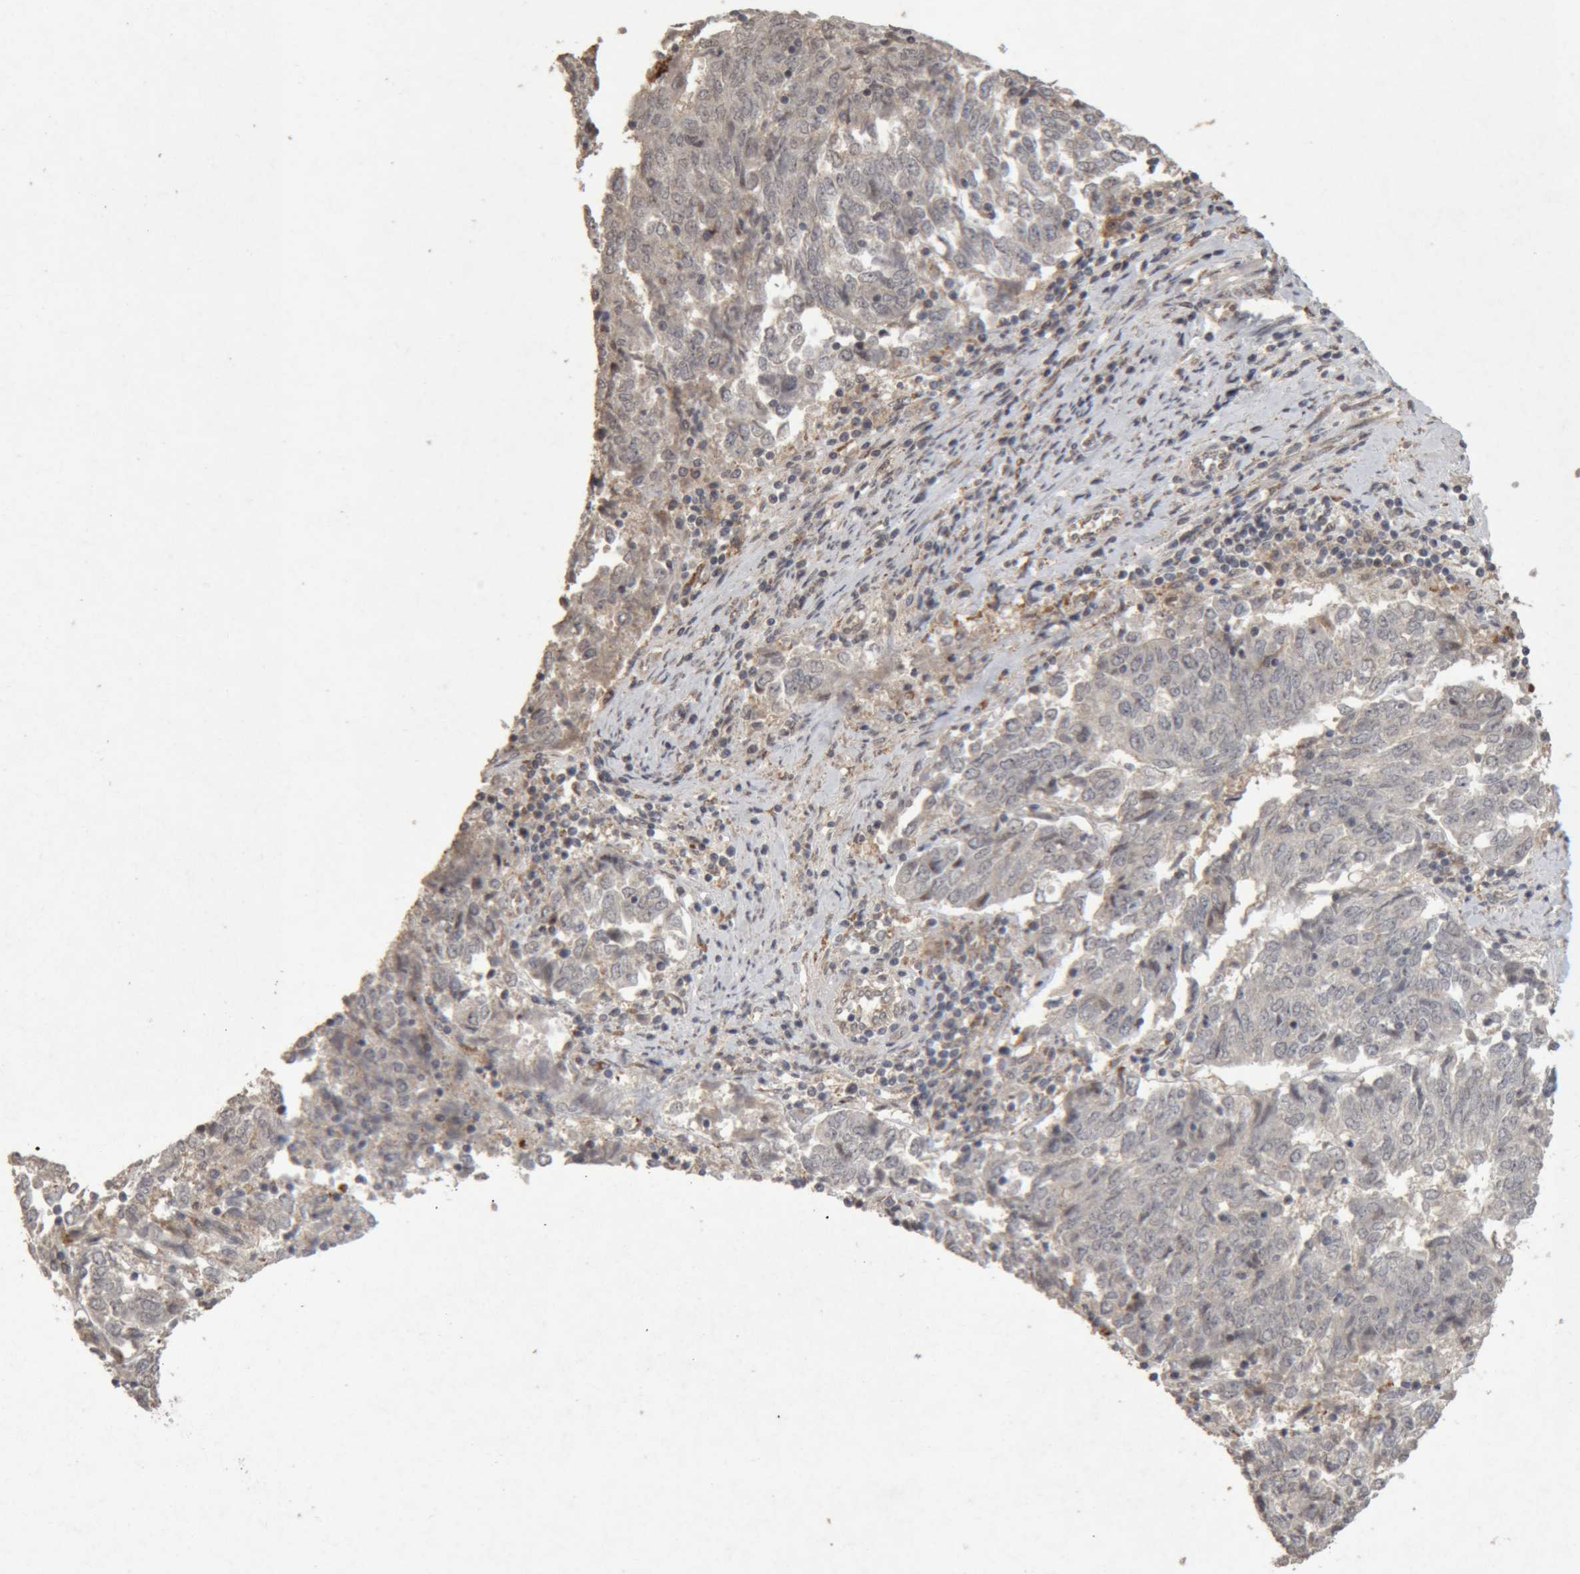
{"staining": {"intensity": "negative", "quantity": "none", "location": "none"}, "tissue": "endometrial cancer", "cell_type": "Tumor cells", "image_type": "cancer", "snomed": [{"axis": "morphology", "description": "Adenocarcinoma, NOS"}, {"axis": "topography", "description": "Endometrium"}], "caption": "Tumor cells are negative for brown protein staining in endometrial adenocarcinoma. (DAB immunohistochemistry visualized using brightfield microscopy, high magnification).", "gene": "MEP1A", "patient": {"sex": "female", "age": 80}}